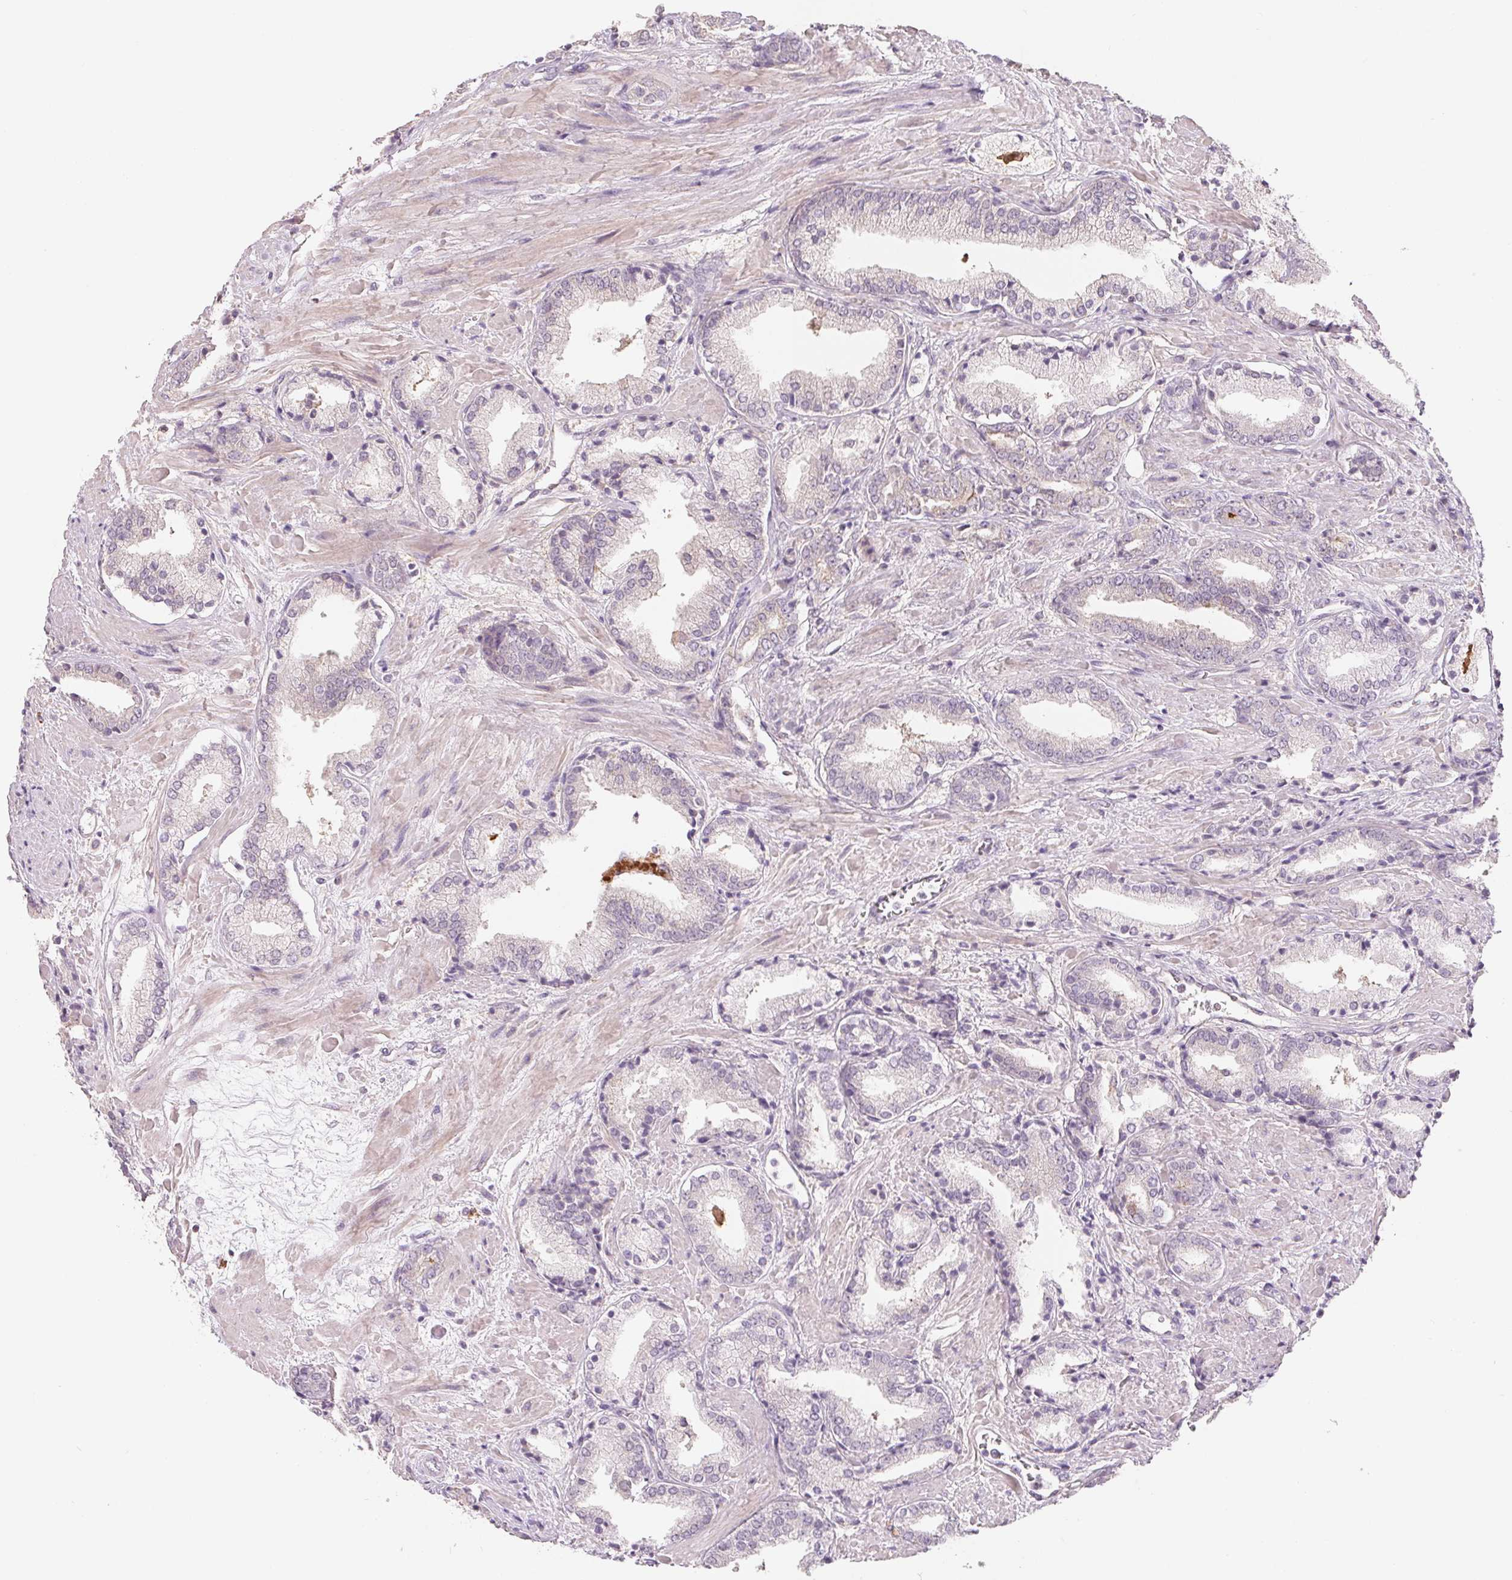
{"staining": {"intensity": "negative", "quantity": "none", "location": "none"}, "tissue": "prostate cancer", "cell_type": "Tumor cells", "image_type": "cancer", "snomed": [{"axis": "morphology", "description": "Adenocarcinoma, High grade"}, {"axis": "topography", "description": "Prostate"}], "caption": "Immunohistochemistry (IHC) photomicrograph of neoplastic tissue: prostate cancer stained with DAB reveals no significant protein staining in tumor cells. The staining is performed using DAB (3,3'-diaminobenzidine) brown chromogen with nuclei counter-stained in using hematoxylin.", "gene": "VTCN1", "patient": {"sex": "male", "age": 56}}